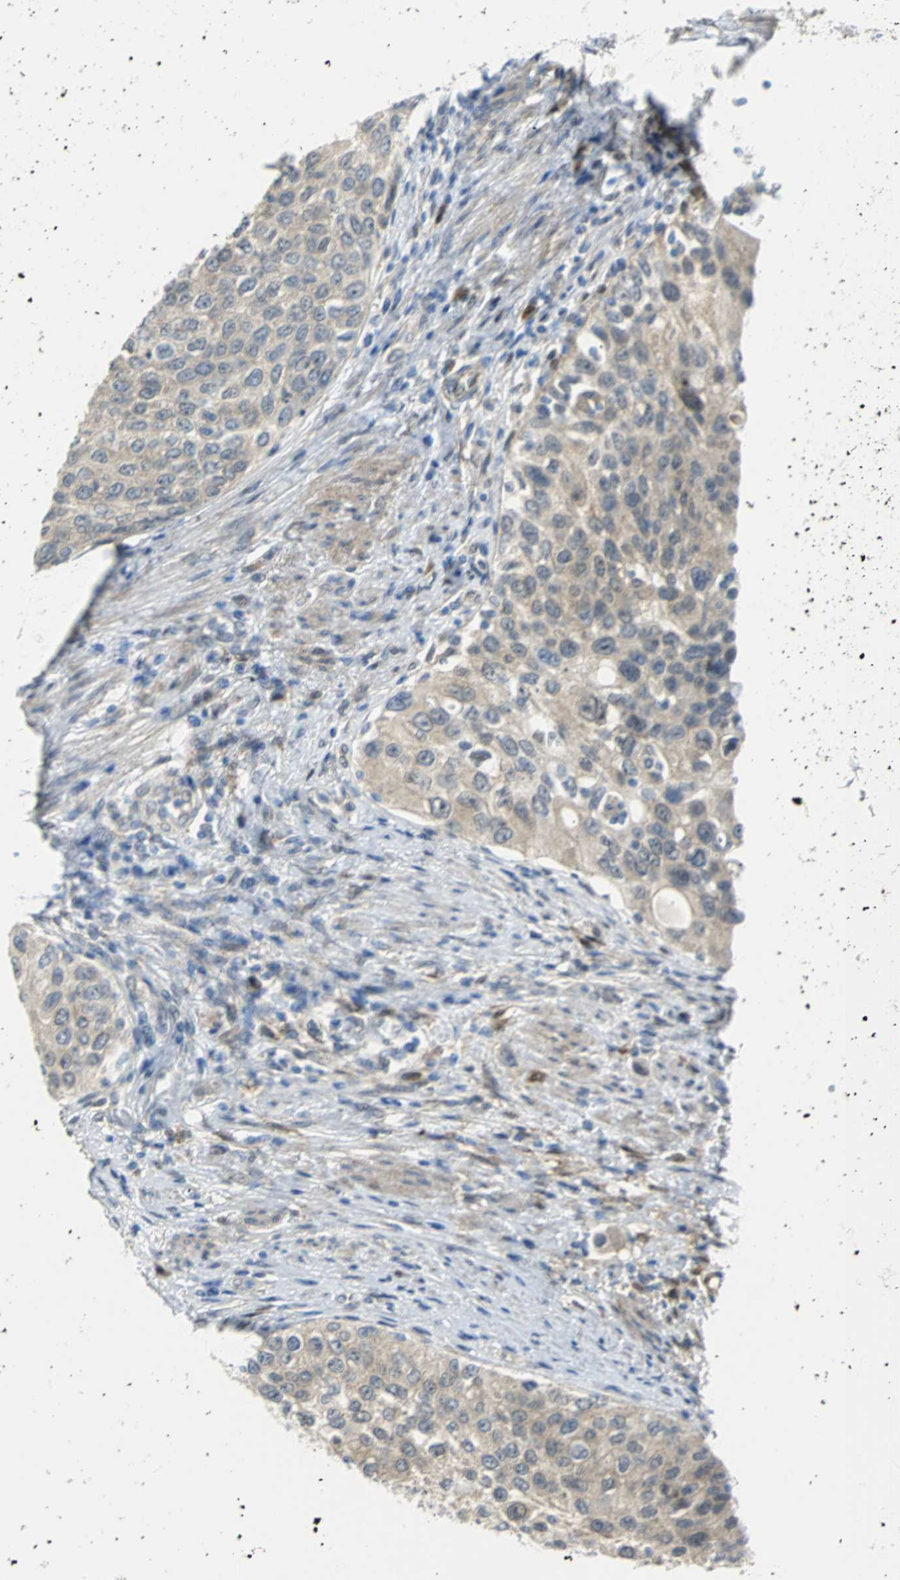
{"staining": {"intensity": "weak", "quantity": "25%-75%", "location": "cytoplasmic/membranous"}, "tissue": "urothelial cancer", "cell_type": "Tumor cells", "image_type": "cancer", "snomed": [{"axis": "morphology", "description": "Urothelial carcinoma, High grade"}, {"axis": "topography", "description": "Urinary bladder"}], "caption": "Human urothelial carcinoma (high-grade) stained for a protein (brown) demonstrates weak cytoplasmic/membranous positive staining in approximately 25%-75% of tumor cells.", "gene": "PGM3", "patient": {"sex": "female", "age": 56}}